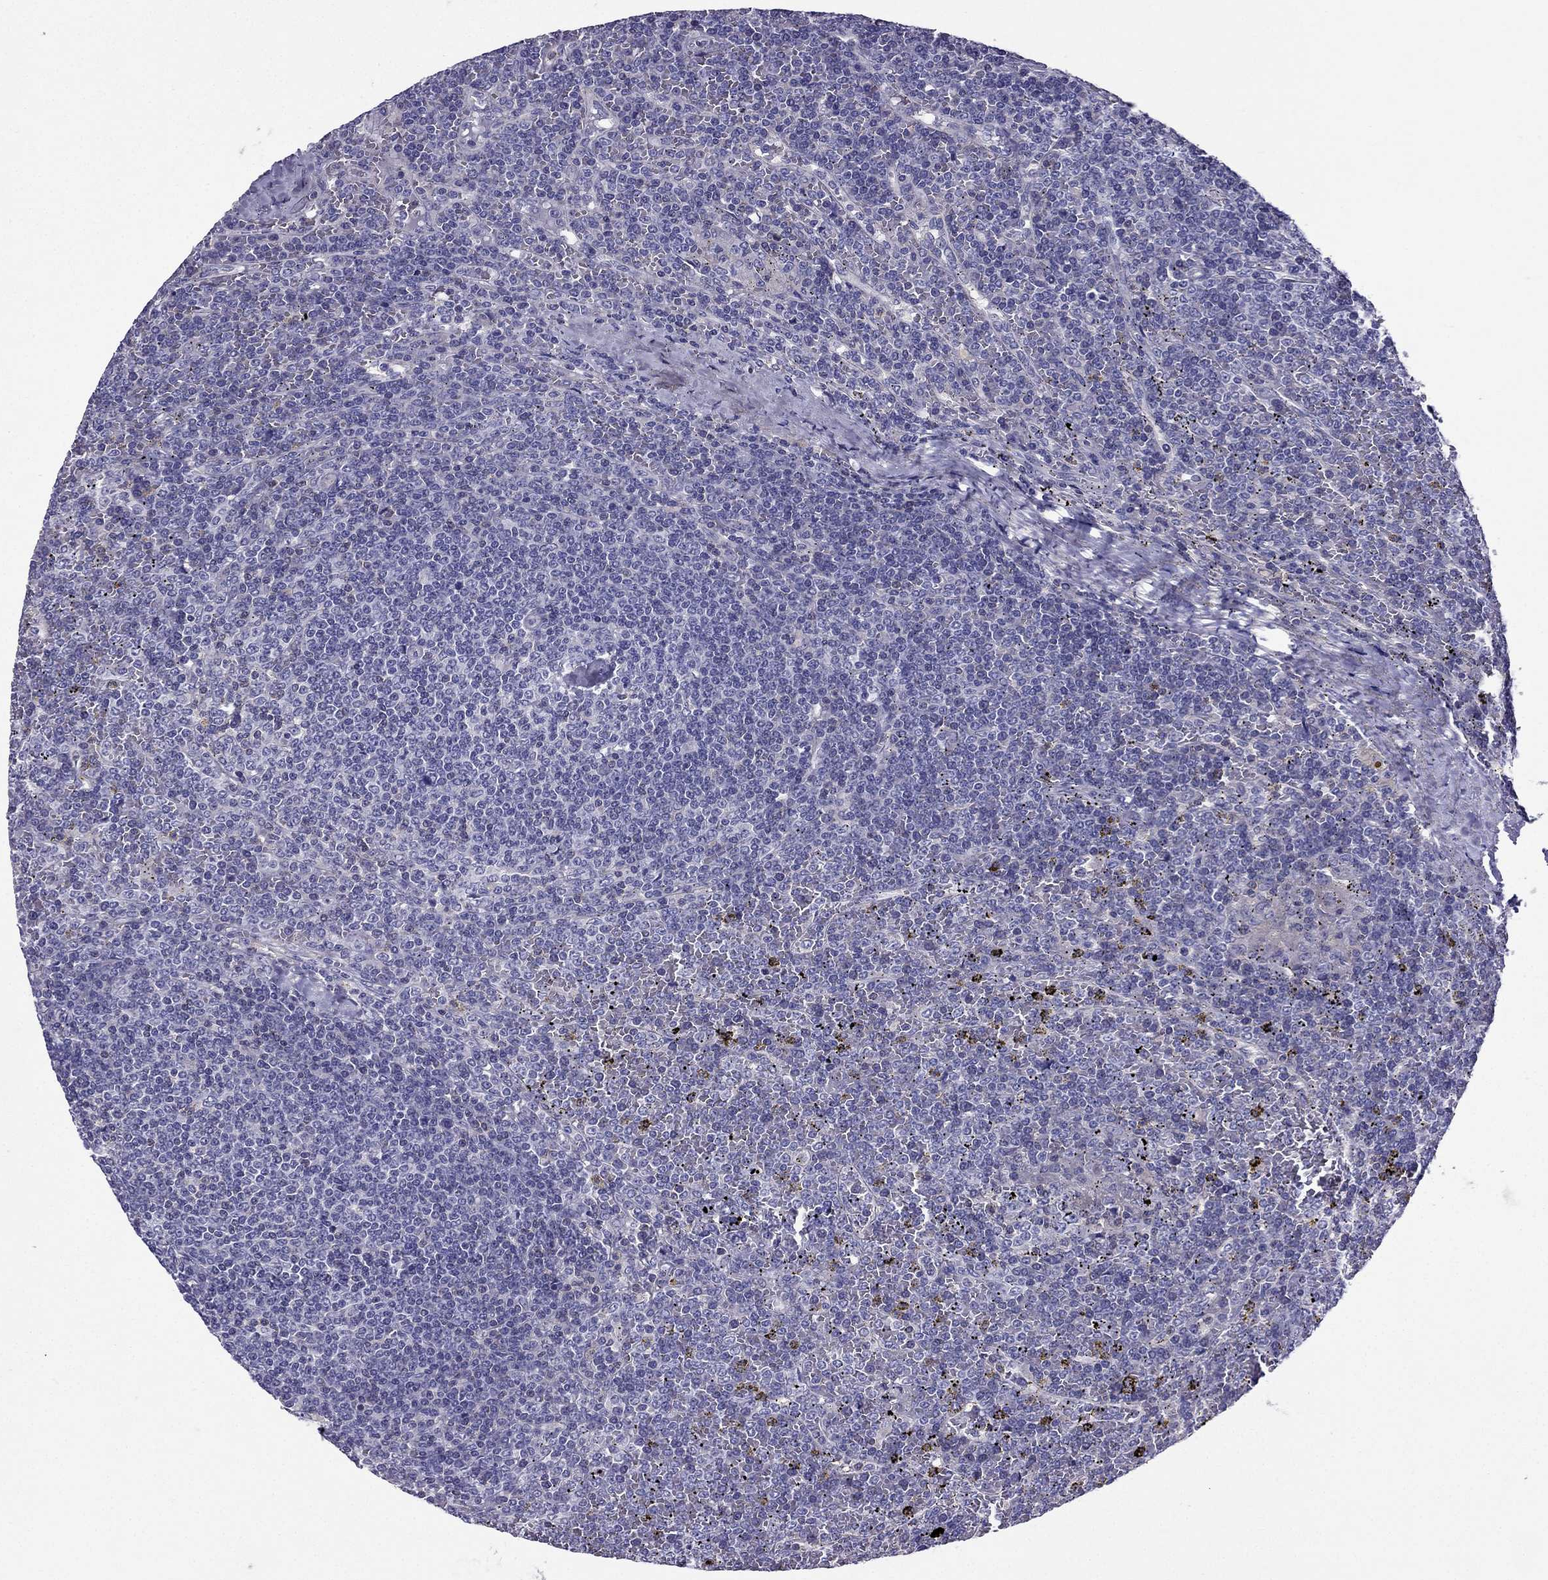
{"staining": {"intensity": "negative", "quantity": "none", "location": "none"}, "tissue": "lymphoma", "cell_type": "Tumor cells", "image_type": "cancer", "snomed": [{"axis": "morphology", "description": "Malignant lymphoma, non-Hodgkin's type, Low grade"}, {"axis": "topography", "description": "Spleen"}], "caption": "This is a image of immunohistochemistry staining of lymphoma, which shows no staining in tumor cells.", "gene": "AAK1", "patient": {"sex": "female", "age": 19}}